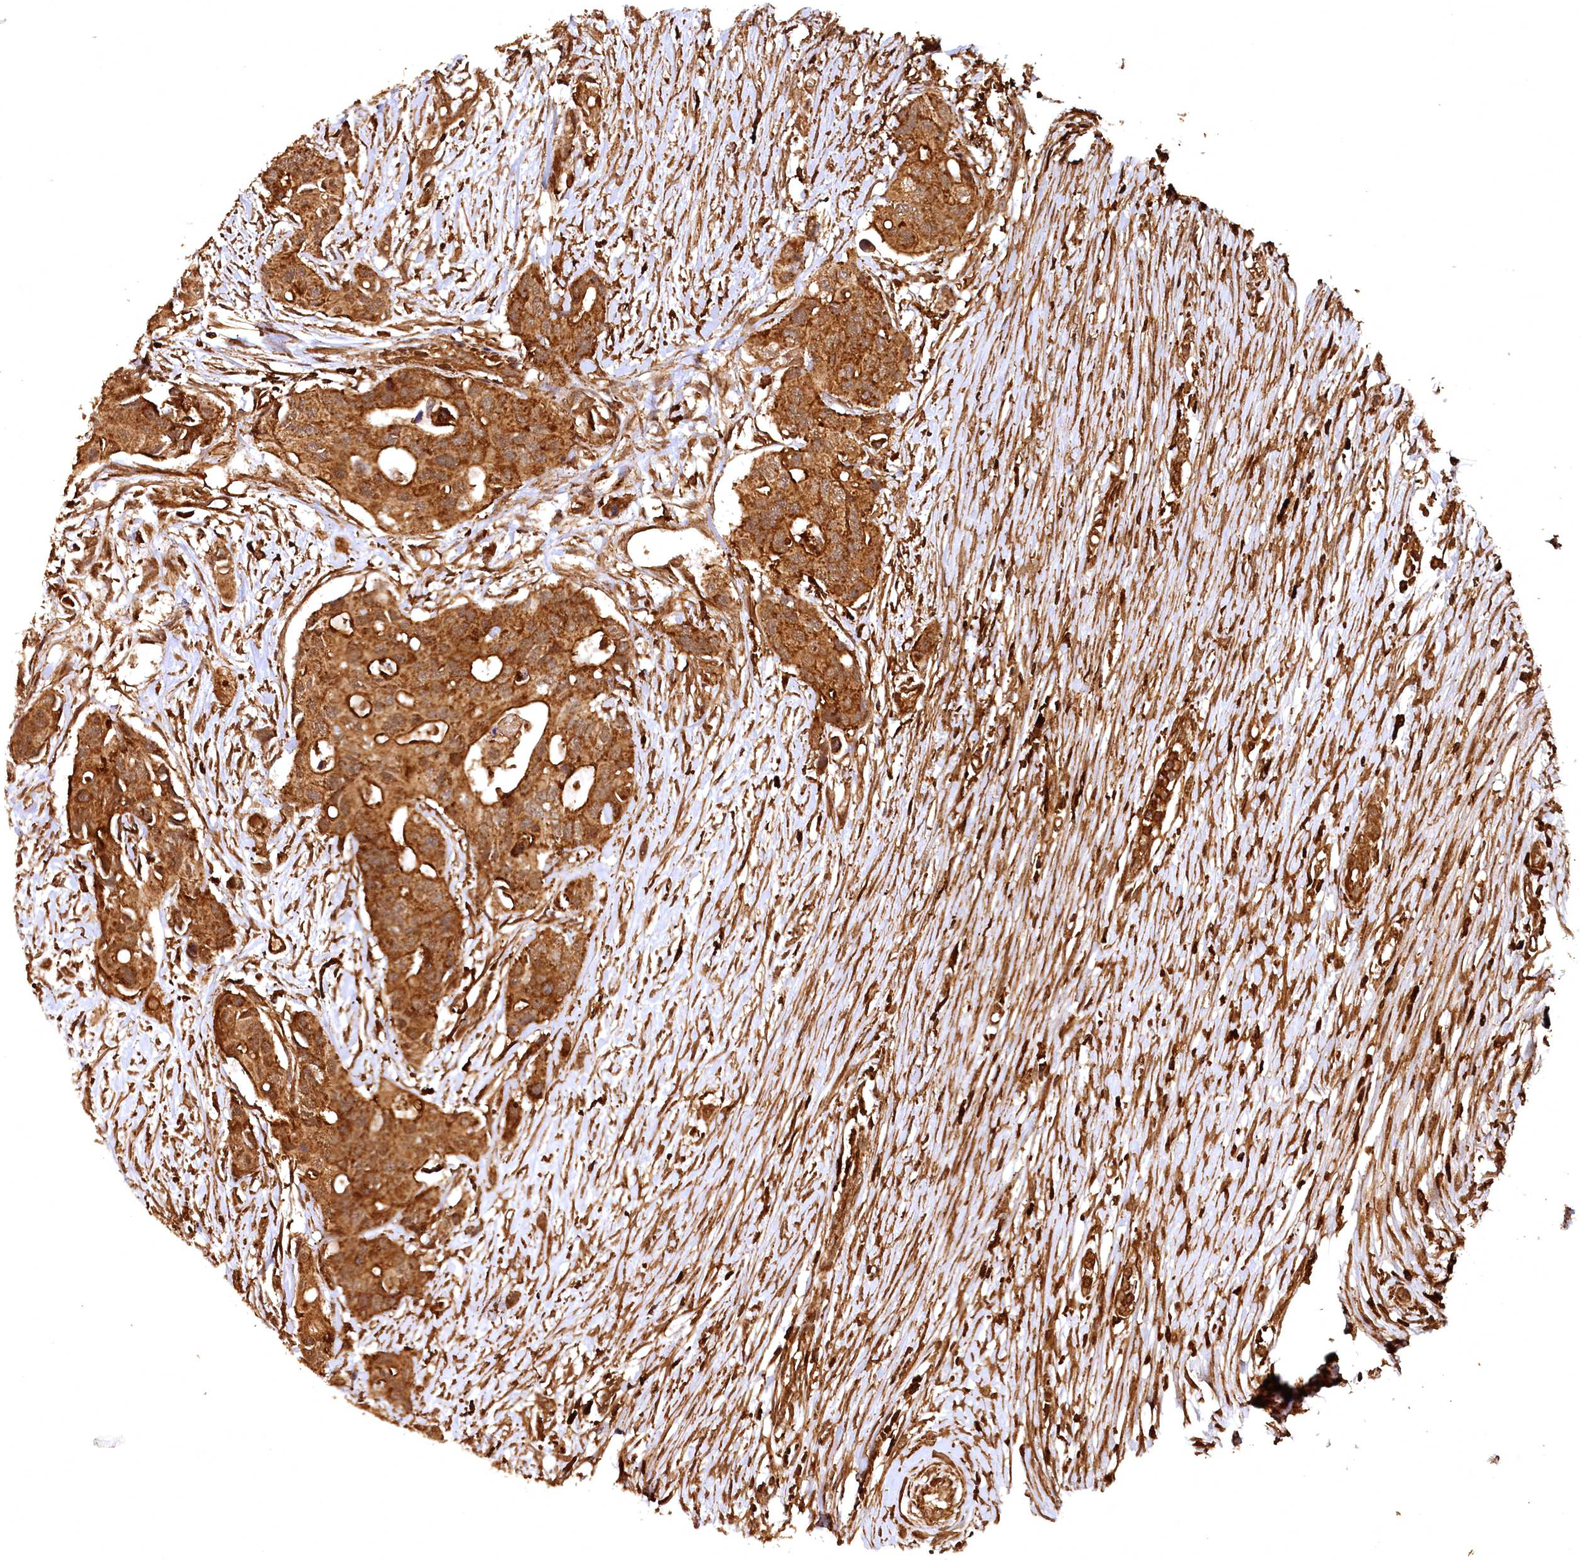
{"staining": {"intensity": "strong", "quantity": ">75%", "location": "cytoplasmic/membranous,nuclear"}, "tissue": "colorectal cancer", "cell_type": "Tumor cells", "image_type": "cancer", "snomed": [{"axis": "morphology", "description": "Adenocarcinoma, NOS"}, {"axis": "topography", "description": "Colon"}], "caption": "DAB (3,3'-diaminobenzidine) immunohistochemical staining of colorectal adenocarcinoma exhibits strong cytoplasmic/membranous and nuclear protein expression in approximately >75% of tumor cells.", "gene": "STUB1", "patient": {"sex": "male", "age": 77}}